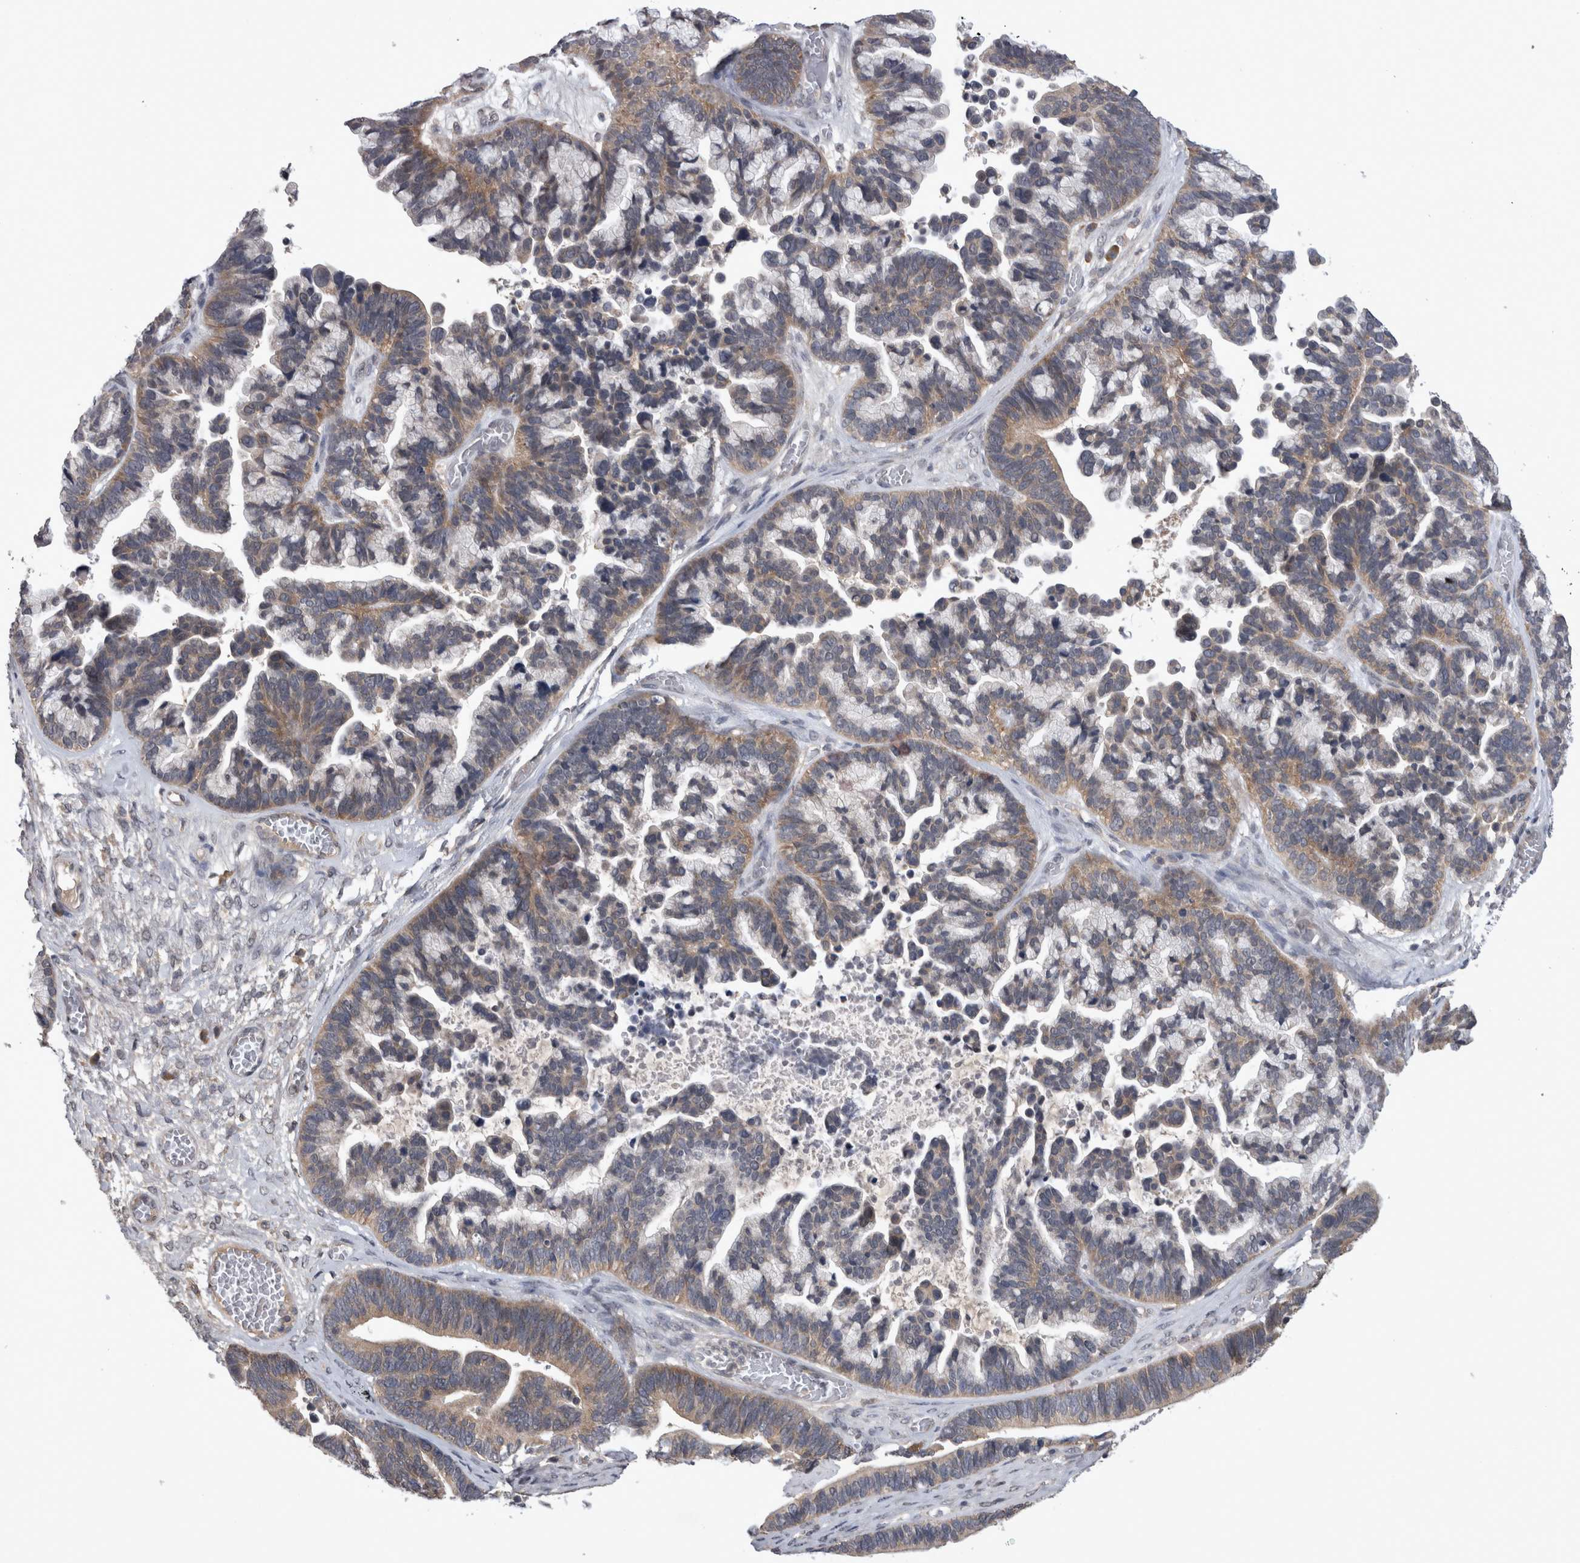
{"staining": {"intensity": "moderate", "quantity": ">75%", "location": "cytoplasmic/membranous"}, "tissue": "ovarian cancer", "cell_type": "Tumor cells", "image_type": "cancer", "snomed": [{"axis": "morphology", "description": "Cystadenocarcinoma, serous, NOS"}, {"axis": "topography", "description": "Ovary"}], "caption": "Protein expression analysis of ovarian serous cystadenocarcinoma demonstrates moderate cytoplasmic/membranous positivity in approximately >75% of tumor cells.", "gene": "ZNF114", "patient": {"sex": "female", "age": 56}}